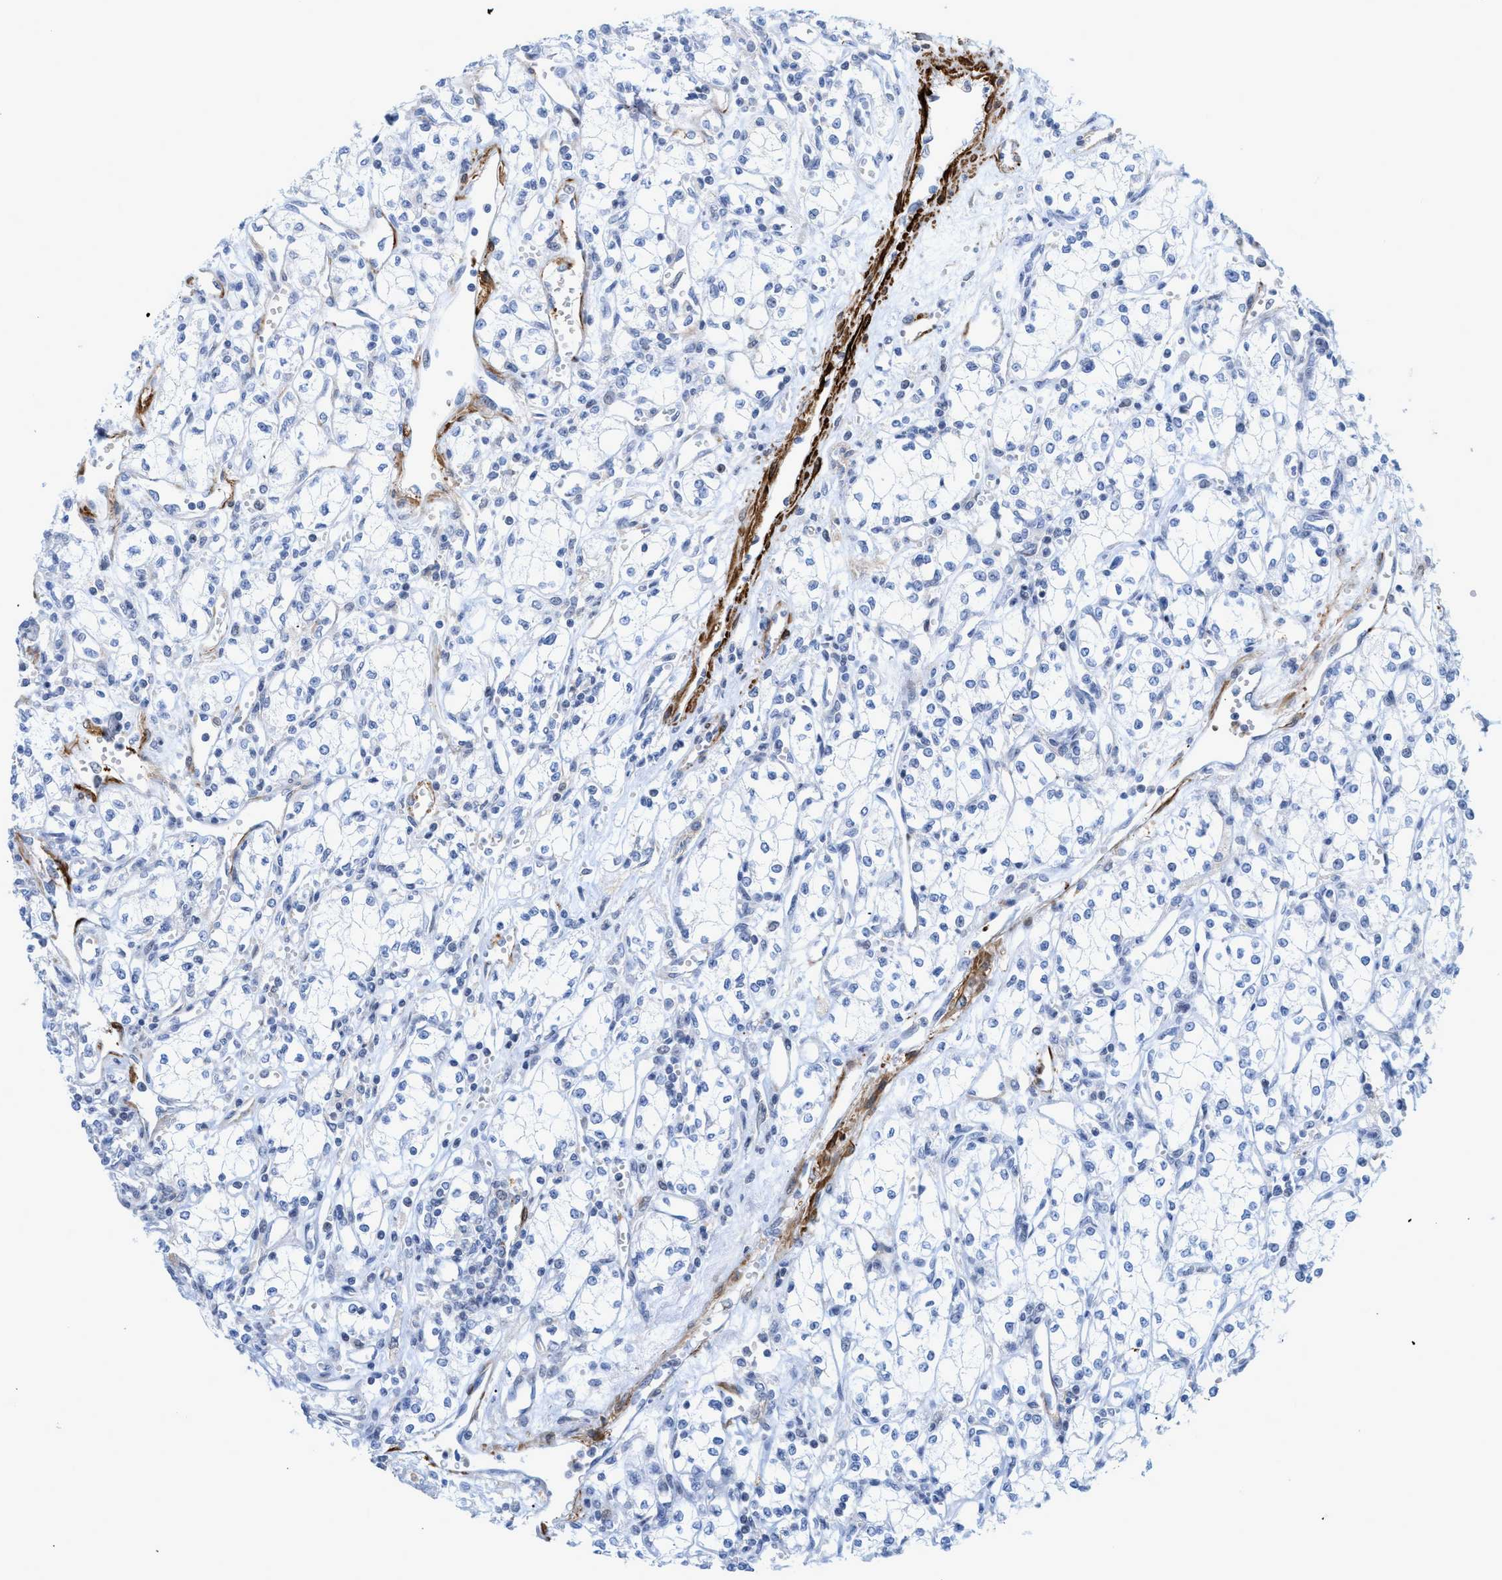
{"staining": {"intensity": "negative", "quantity": "none", "location": "none"}, "tissue": "renal cancer", "cell_type": "Tumor cells", "image_type": "cancer", "snomed": [{"axis": "morphology", "description": "Adenocarcinoma, NOS"}, {"axis": "topography", "description": "Kidney"}], "caption": "High magnification brightfield microscopy of renal cancer stained with DAB (brown) and counterstained with hematoxylin (blue): tumor cells show no significant expression.", "gene": "TAGLN", "patient": {"sex": "male", "age": 59}}